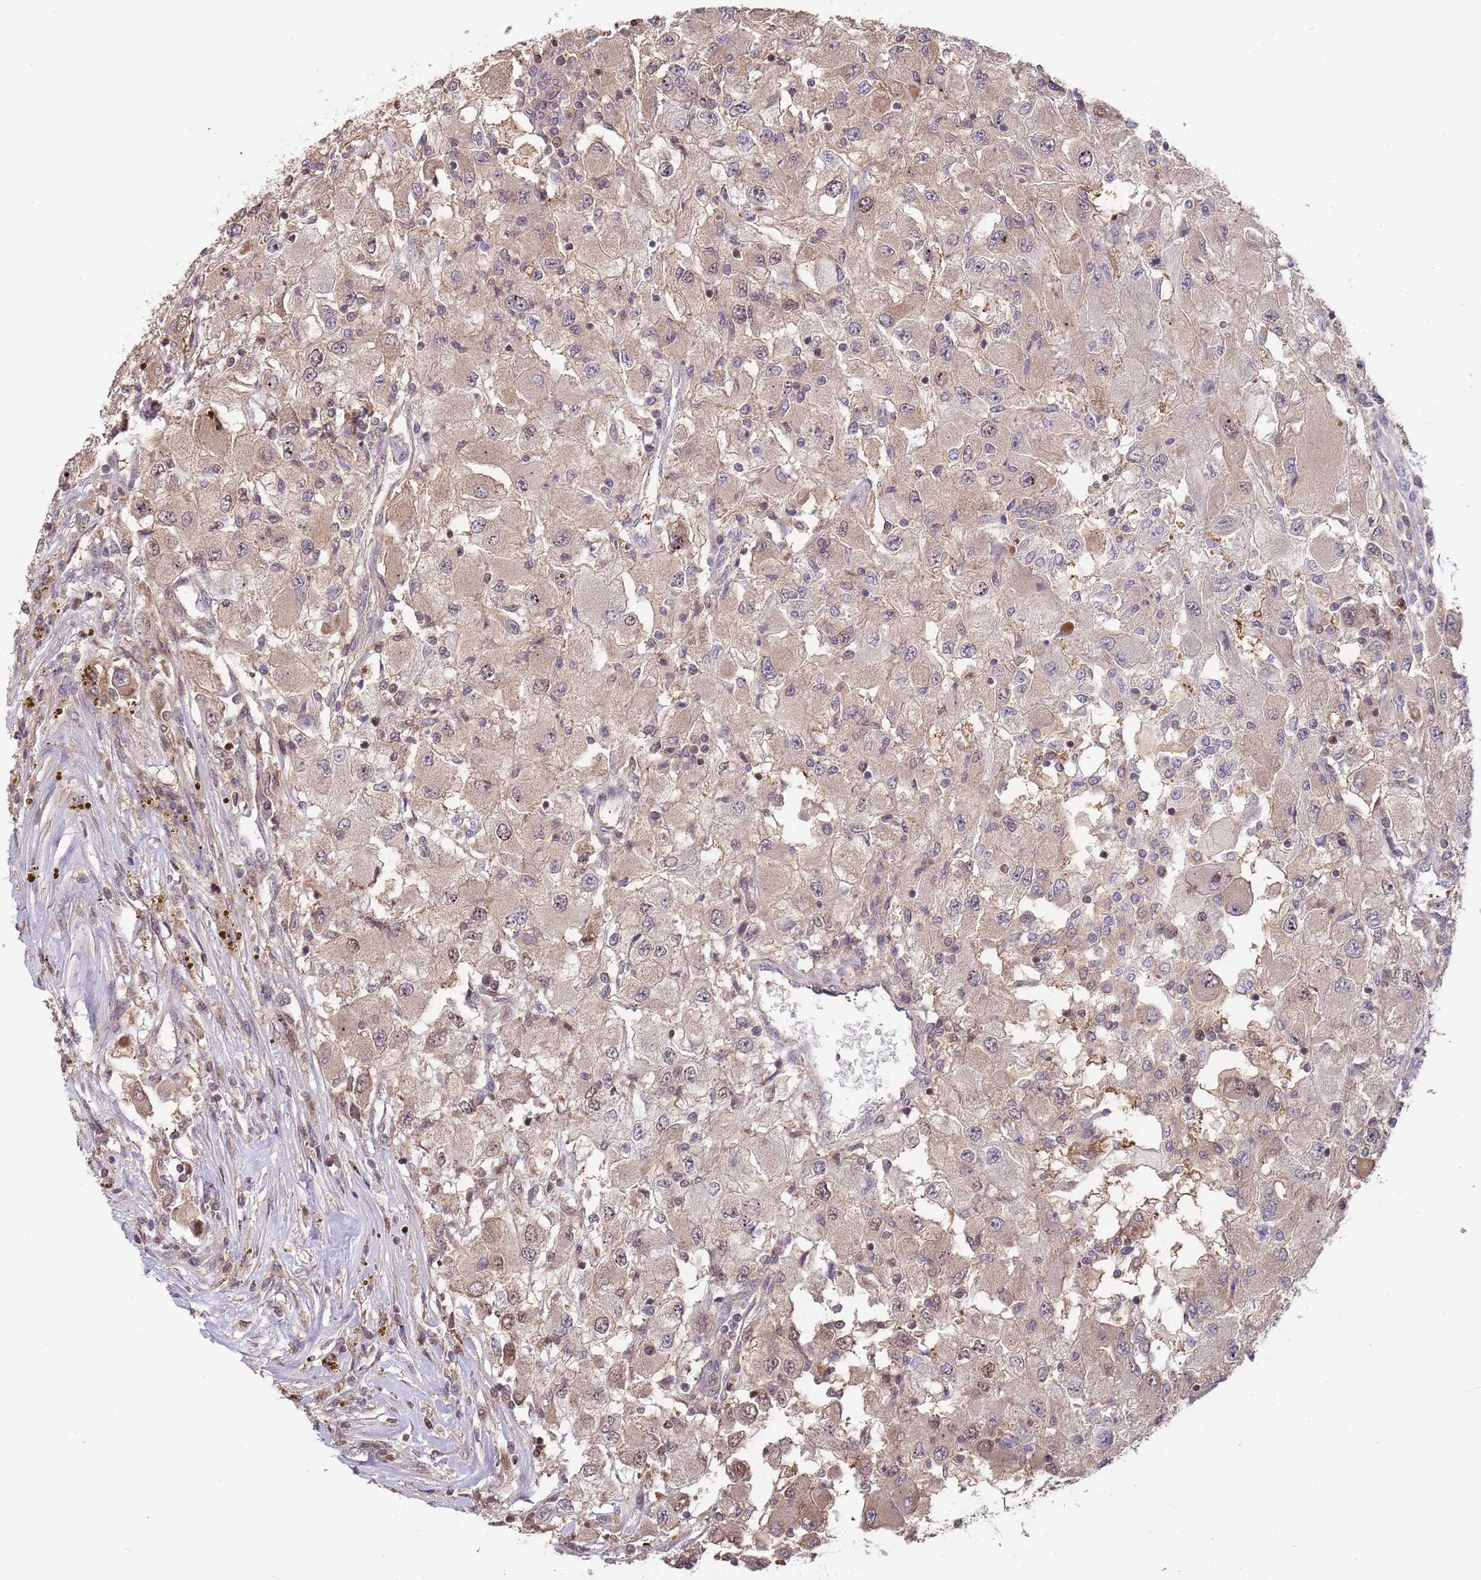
{"staining": {"intensity": "weak", "quantity": "25%-75%", "location": "cytoplasmic/membranous,nuclear"}, "tissue": "renal cancer", "cell_type": "Tumor cells", "image_type": "cancer", "snomed": [{"axis": "morphology", "description": "Adenocarcinoma, NOS"}, {"axis": "topography", "description": "Kidney"}], "caption": "Human adenocarcinoma (renal) stained with a protein marker demonstrates weak staining in tumor cells.", "gene": "SALL1", "patient": {"sex": "female", "age": 67}}